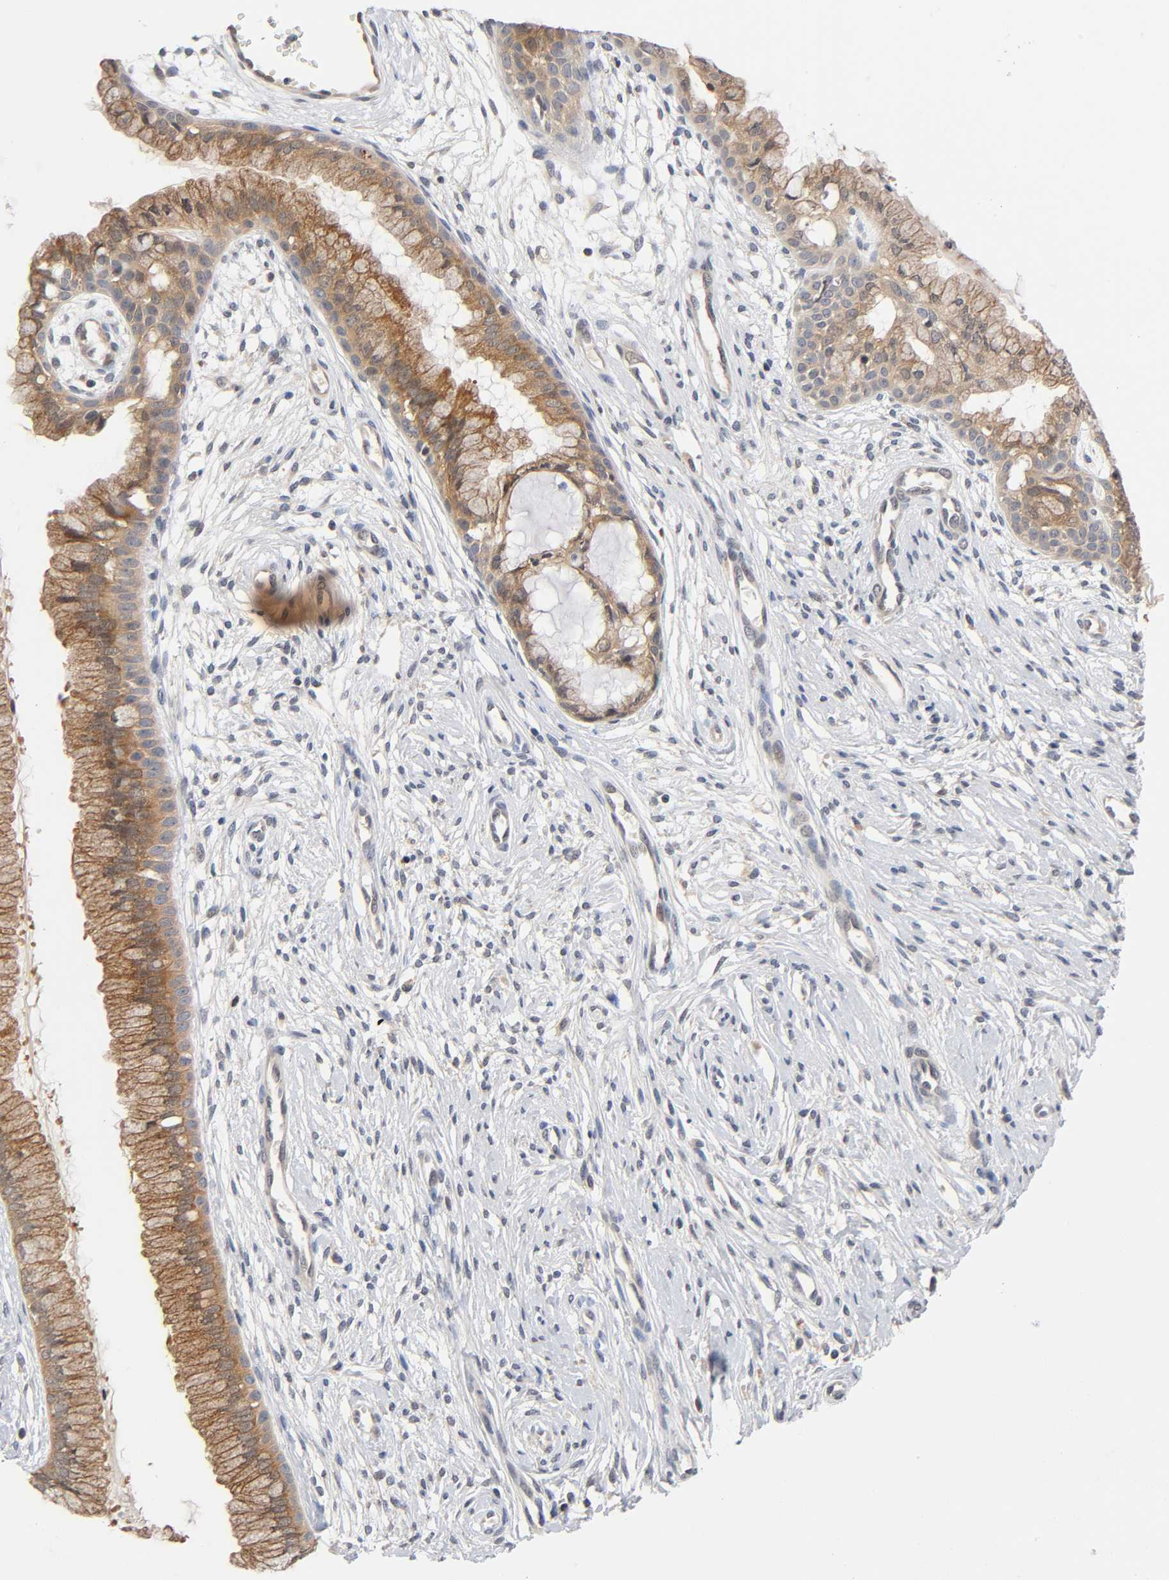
{"staining": {"intensity": "moderate", "quantity": ">75%", "location": "cytoplasmic/membranous"}, "tissue": "cervix", "cell_type": "Glandular cells", "image_type": "normal", "snomed": [{"axis": "morphology", "description": "Normal tissue, NOS"}, {"axis": "topography", "description": "Cervix"}], "caption": "Immunohistochemistry image of benign cervix: cervix stained using immunohistochemistry (IHC) displays medium levels of moderate protein expression localized specifically in the cytoplasmic/membranous of glandular cells, appearing as a cytoplasmic/membranous brown color.", "gene": "PRKAB1", "patient": {"sex": "female", "age": 39}}